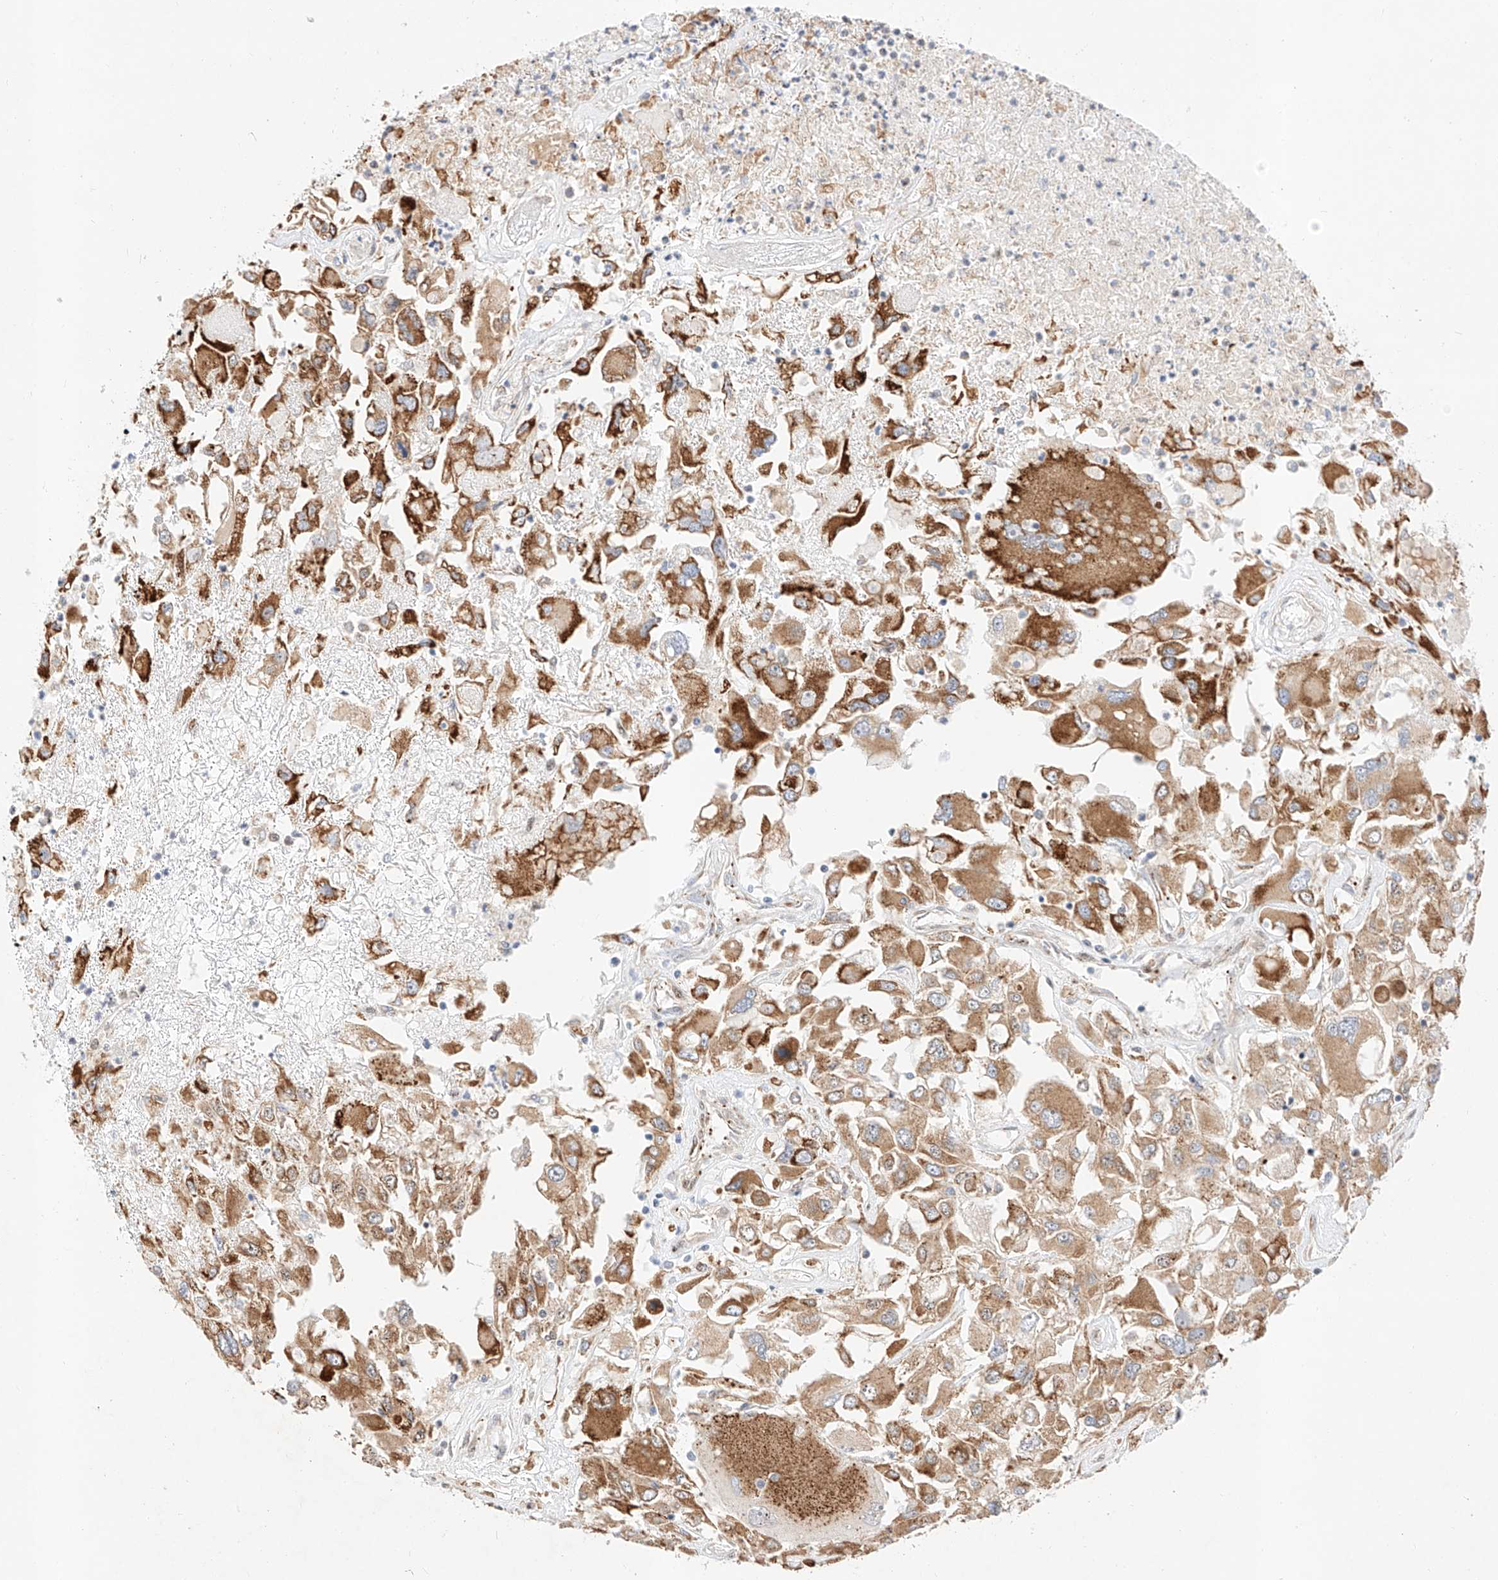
{"staining": {"intensity": "moderate", "quantity": "25%-75%", "location": "cytoplasmic/membranous"}, "tissue": "renal cancer", "cell_type": "Tumor cells", "image_type": "cancer", "snomed": [{"axis": "morphology", "description": "Adenocarcinoma, NOS"}, {"axis": "topography", "description": "Kidney"}], "caption": "DAB (3,3'-diaminobenzidine) immunohistochemical staining of human renal adenocarcinoma displays moderate cytoplasmic/membranous protein expression in approximately 25%-75% of tumor cells.", "gene": "ATXN7L2", "patient": {"sex": "female", "age": 52}}